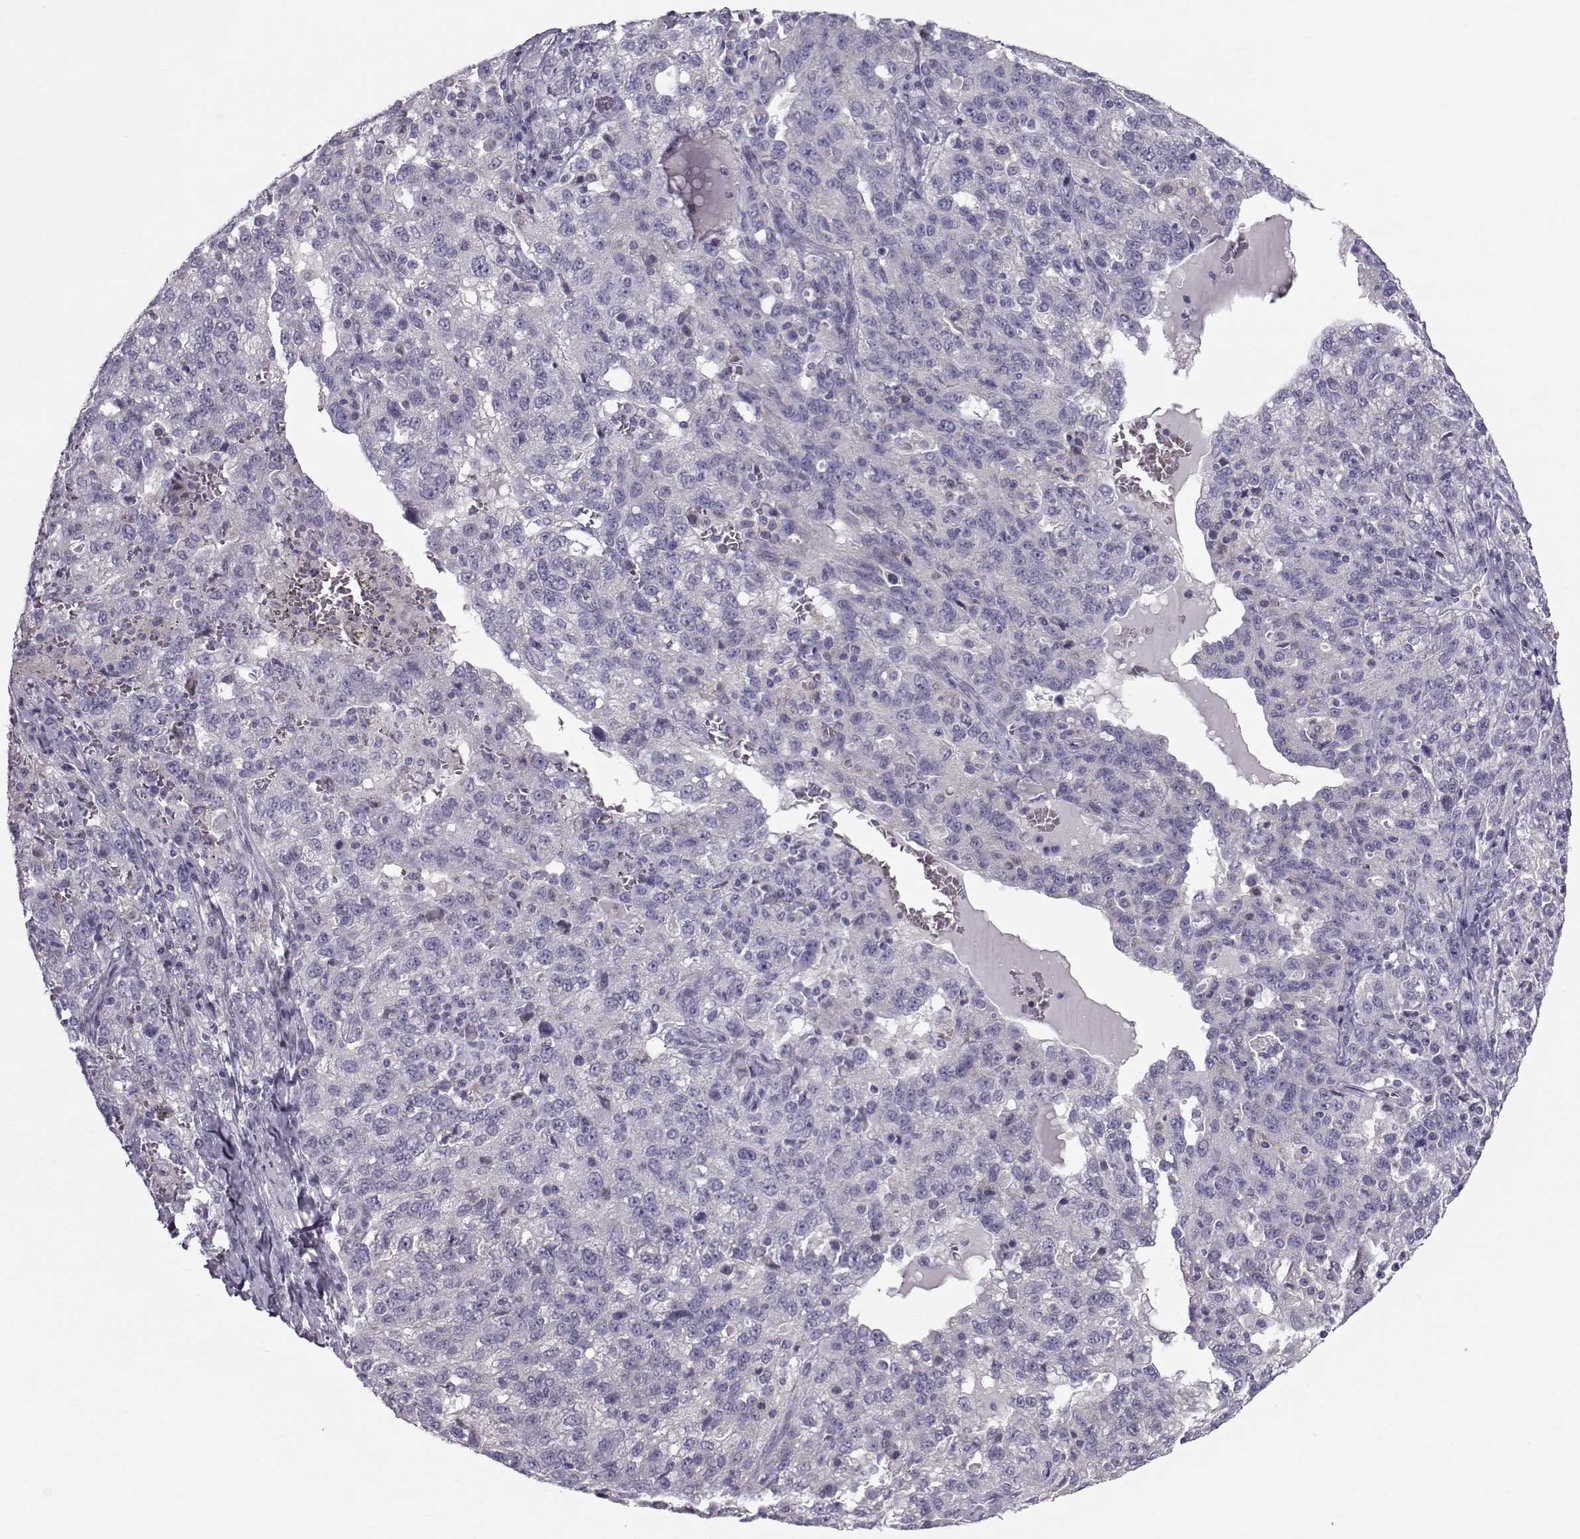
{"staining": {"intensity": "negative", "quantity": "none", "location": "none"}, "tissue": "ovarian cancer", "cell_type": "Tumor cells", "image_type": "cancer", "snomed": [{"axis": "morphology", "description": "Cystadenocarcinoma, serous, NOS"}, {"axis": "topography", "description": "Ovary"}], "caption": "This is an immunohistochemistry histopathology image of human ovarian serous cystadenocarcinoma. There is no positivity in tumor cells.", "gene": "GARIN3", "patient": {"sex": "female", "age": 71}}